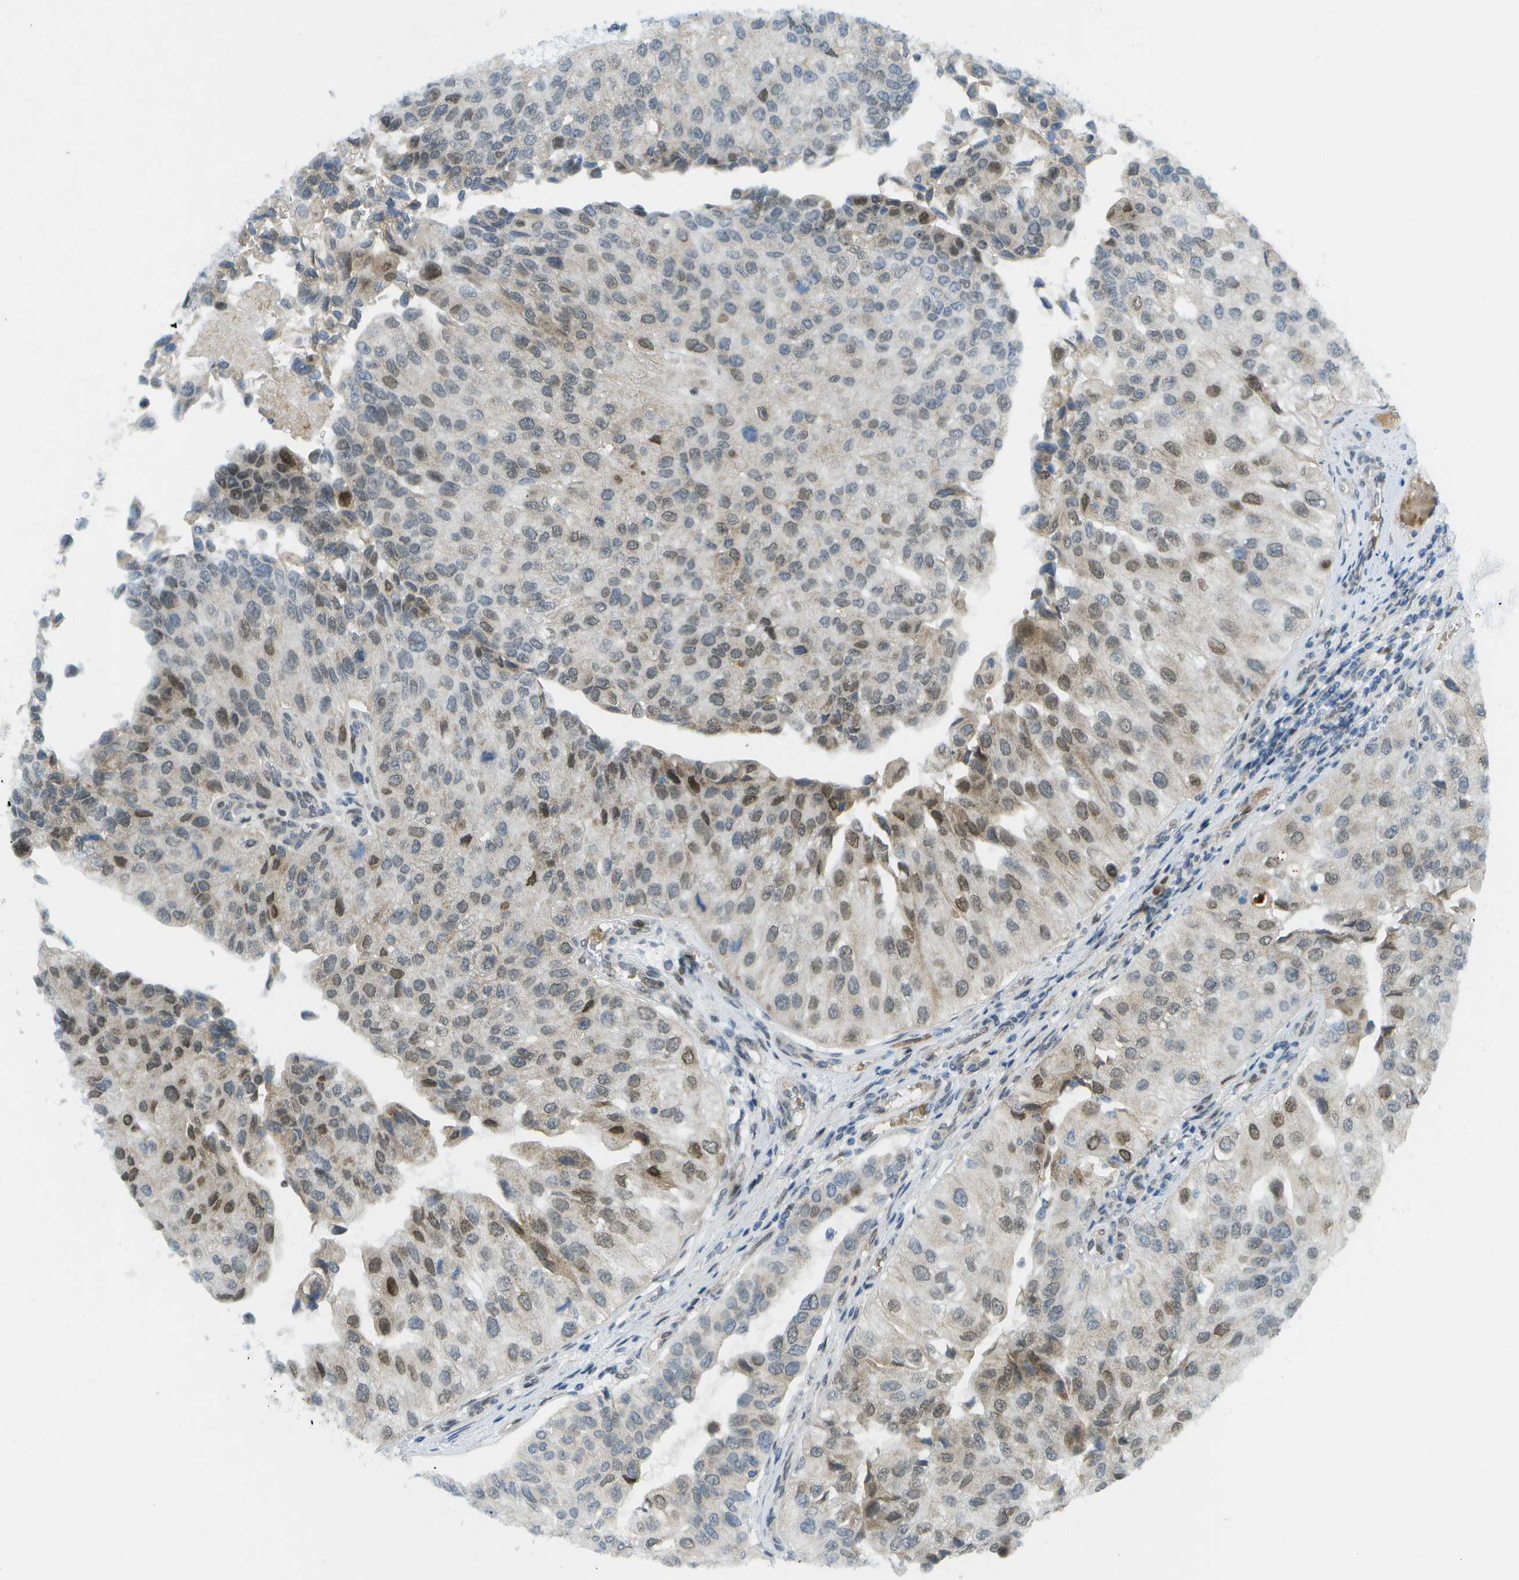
{"staining": {"intensity": "moderate", "quantity": ">75%", "location": "cytoplasmic/membranous,nuclear"}, "tissue": "urothelial cancer", "cell_type": "Tumor cells", "image_type": "cancer", "snomed": [{"axis": "morphology", "description": "Urothelial carcinoma, High grade"}, {"axis": "topography", "description": "Kidney"}, {"axis": "topography", "description": "Urinary bladder"}], "caption": "Protein staining of urothelial cancer tissue shows moderate cytoplasmic/membranous and nuclear positivity in about >75% of tumor cells.", "gene": "CACNB4", "patient": {"sex": "male", "age": 77}}